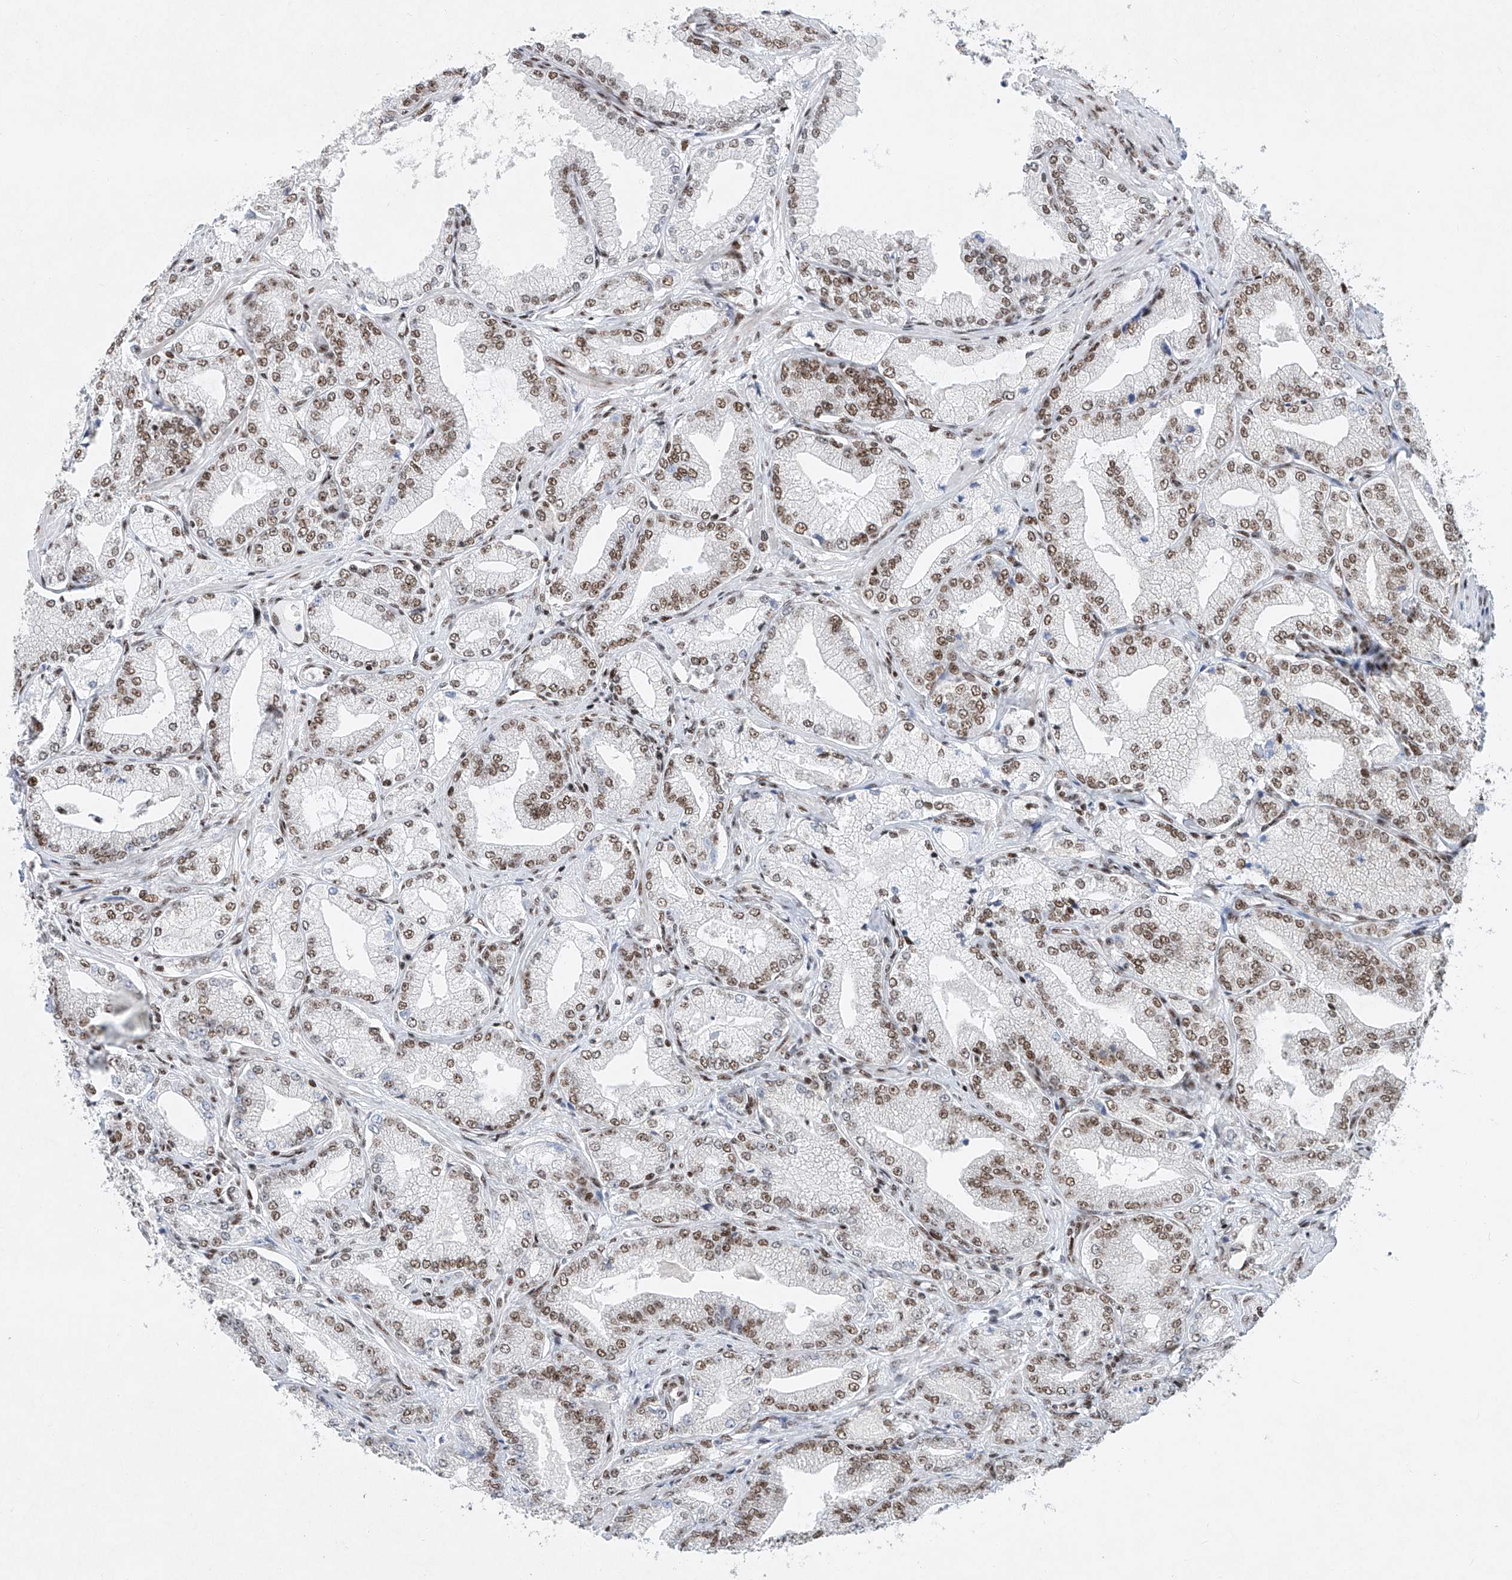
{"staining": {"intensity": "moderate", "quantity": "25%-75%", "location": "nuclear"}, "tissue": "prostate cancer", "cell_type": "Tumor cells", "image_type": "cancer", "snomed": [{"axis": "morphology", "description": "Adenocarcinoma, Low grade"}, {"axis": "topography", "description": "Prostate"}], "caption": "The immunohistochemical stain highlights moderate nuclear staining in tumor cells of prostate adenocarcinoma (low-grade) tissue.", "gene": "TAF4", "patient": {"sex": "male", "age": 63}}